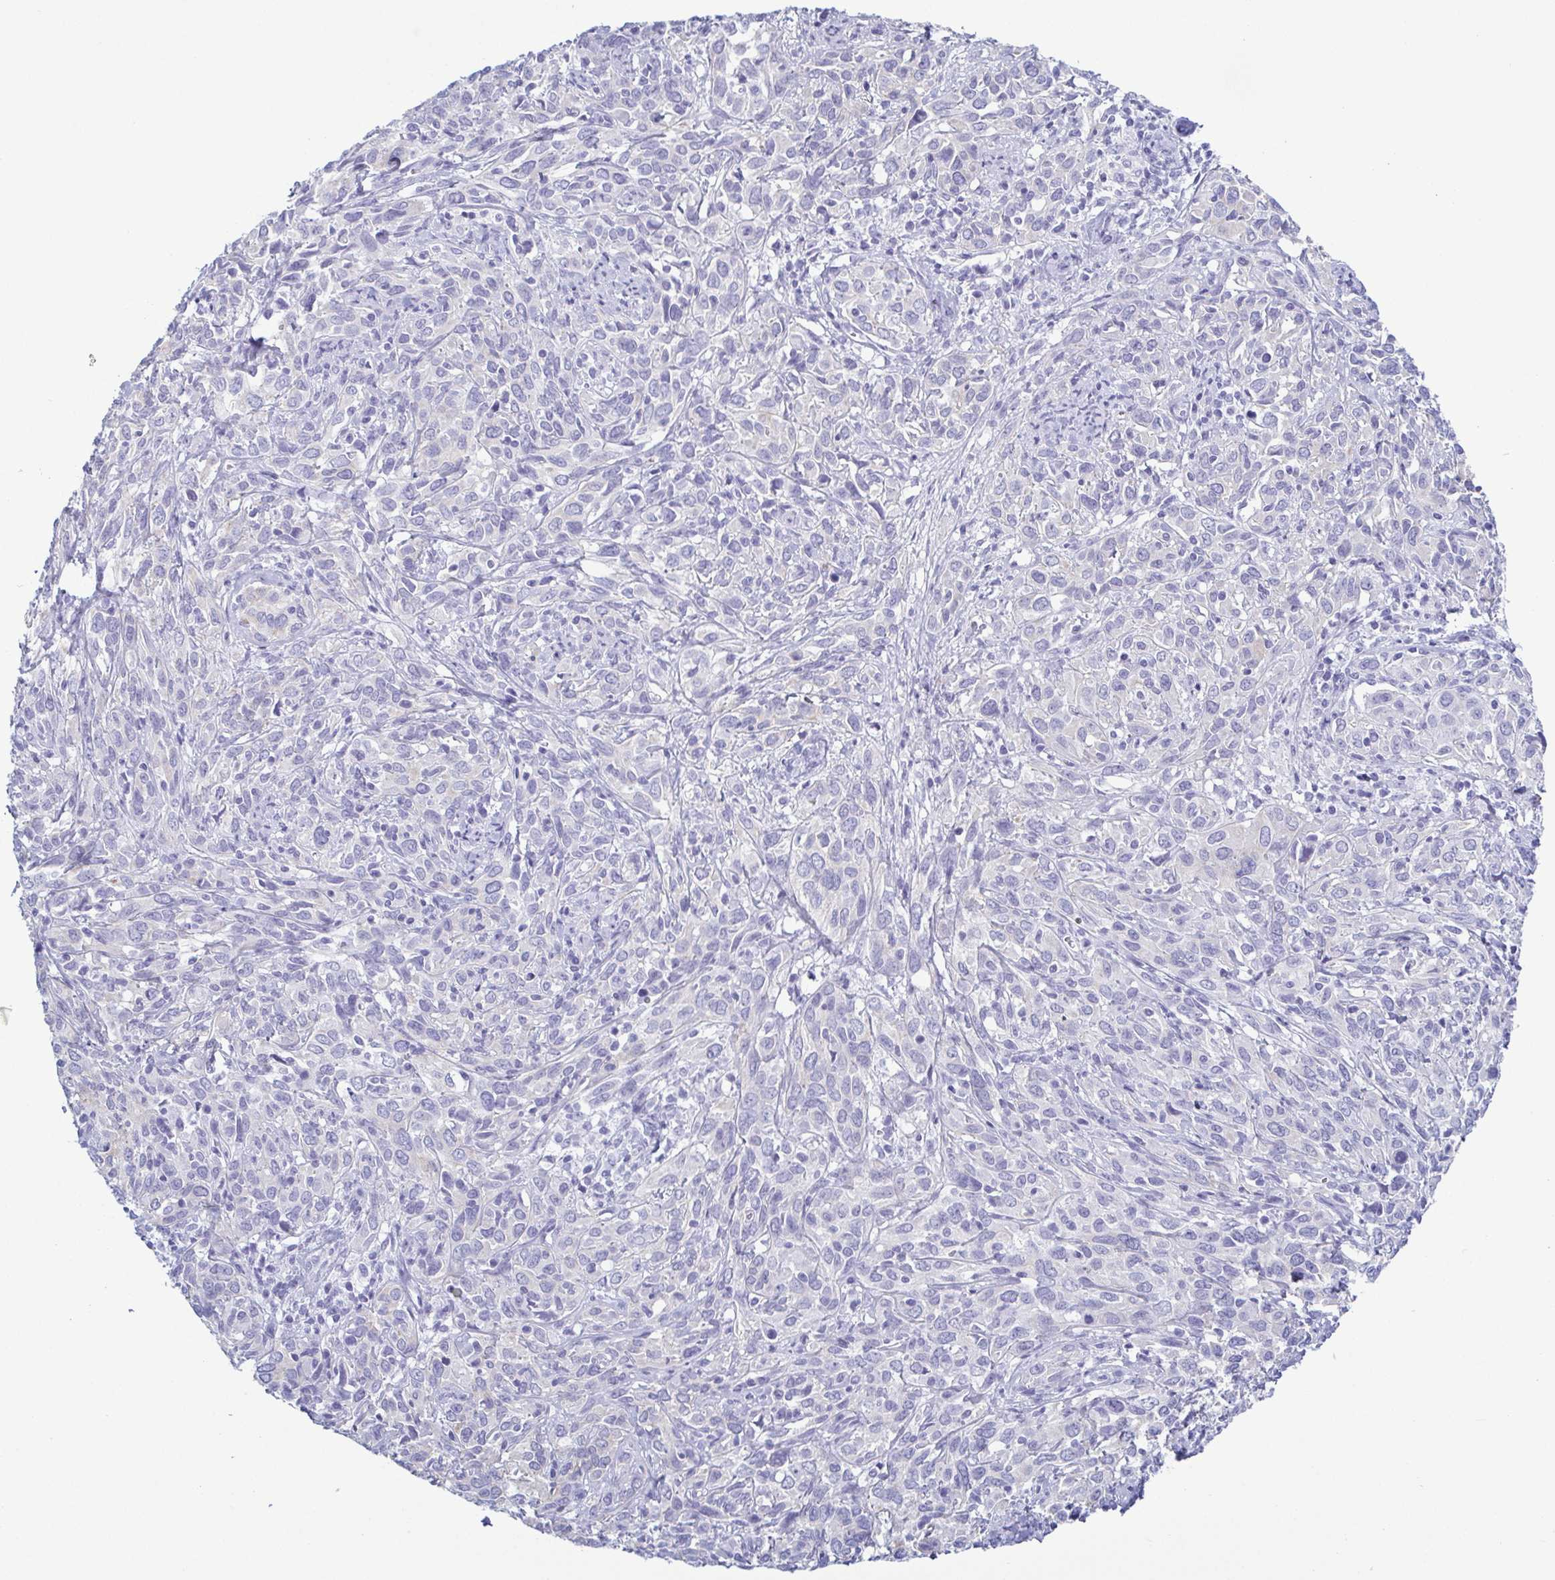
{"staining": {"intensity": "negative", "quantity": "none", "location": "none"}, "tissue": "cervical cancer", "cell_type": "Tumor cells", "image_type": "cancer", "snomed": [{"axis": "morphology", "description": "Normal tissue, NOS"}, {"axis": "morphology", "description": "Squamous cell carcinoma, NOS"}, {"axis": "topography", "description": "Cervix"}], "caption": "High power microscopy photomicrograph of an IHC histopathology image of cervical cancer (squamous cell carcinoma), revealing no significant staining in tumor cells. (Immunohistochemistry (ihc), brightfield microscopy, high magnification).", "gene": "KRT10", "patient": {"sex": "female", "age": 51}}